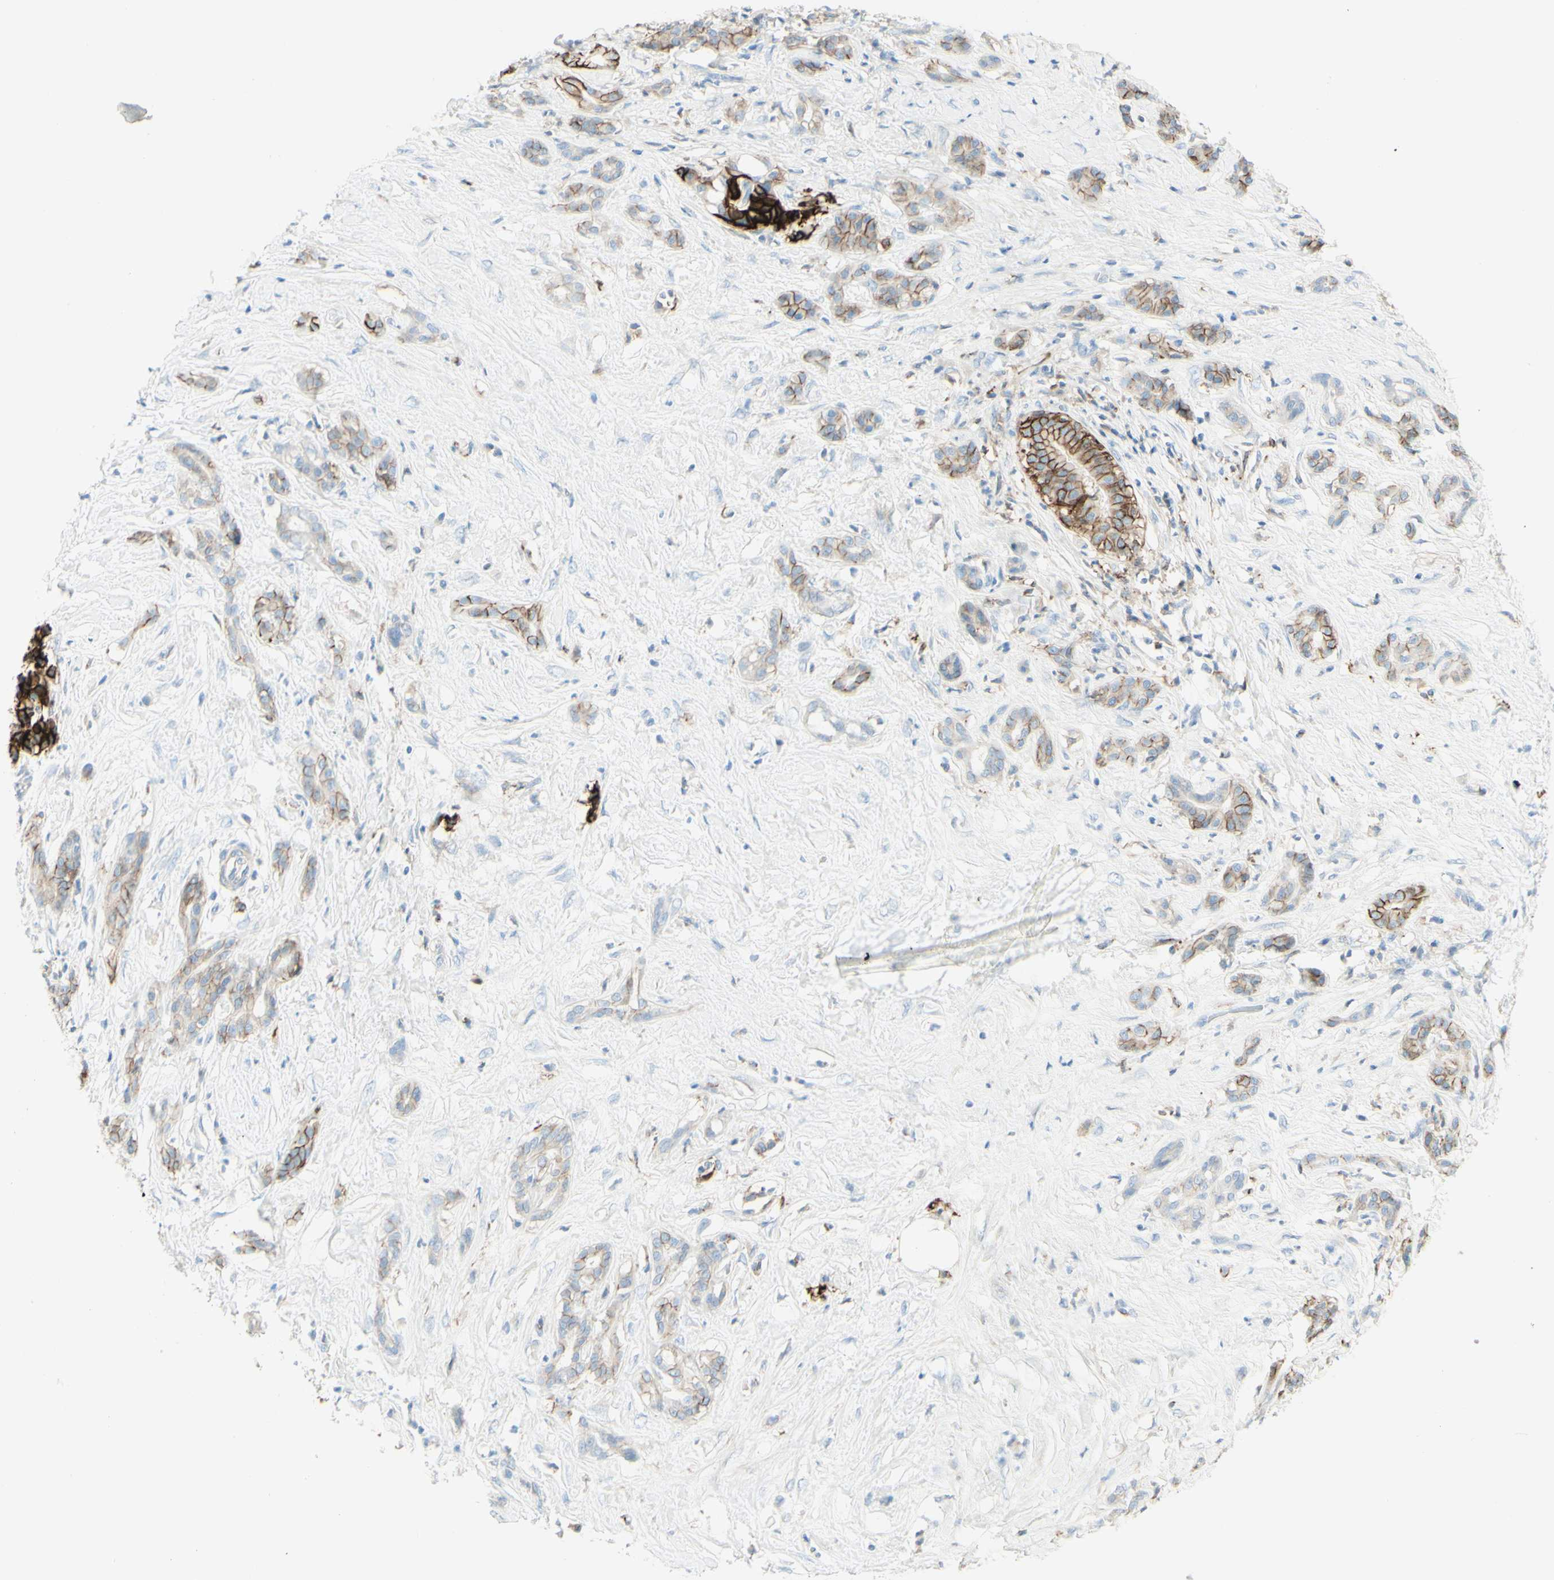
{"staining": {"intensity": "moderate", "quantity": "<25%", "location": "cytoplasmic/membranous"}, "tissue": "pancreatic cancer", "cell_type": "Tumor cells", "image_type": "cancer", "snomed": [{"axis": "morphology", "description": "Adenocarcinoma, NOS"}, {"axis": "topography", "description": "Pancreas"}], "caption": "Protein expression analysis of human adenocarcinoma (pancreatic) reveals moderate cytoplasmic/membranous staining in about <25% of tumor cells.", "gene": "ALCAM", "patient": {"sex": "male", "age": 41}}